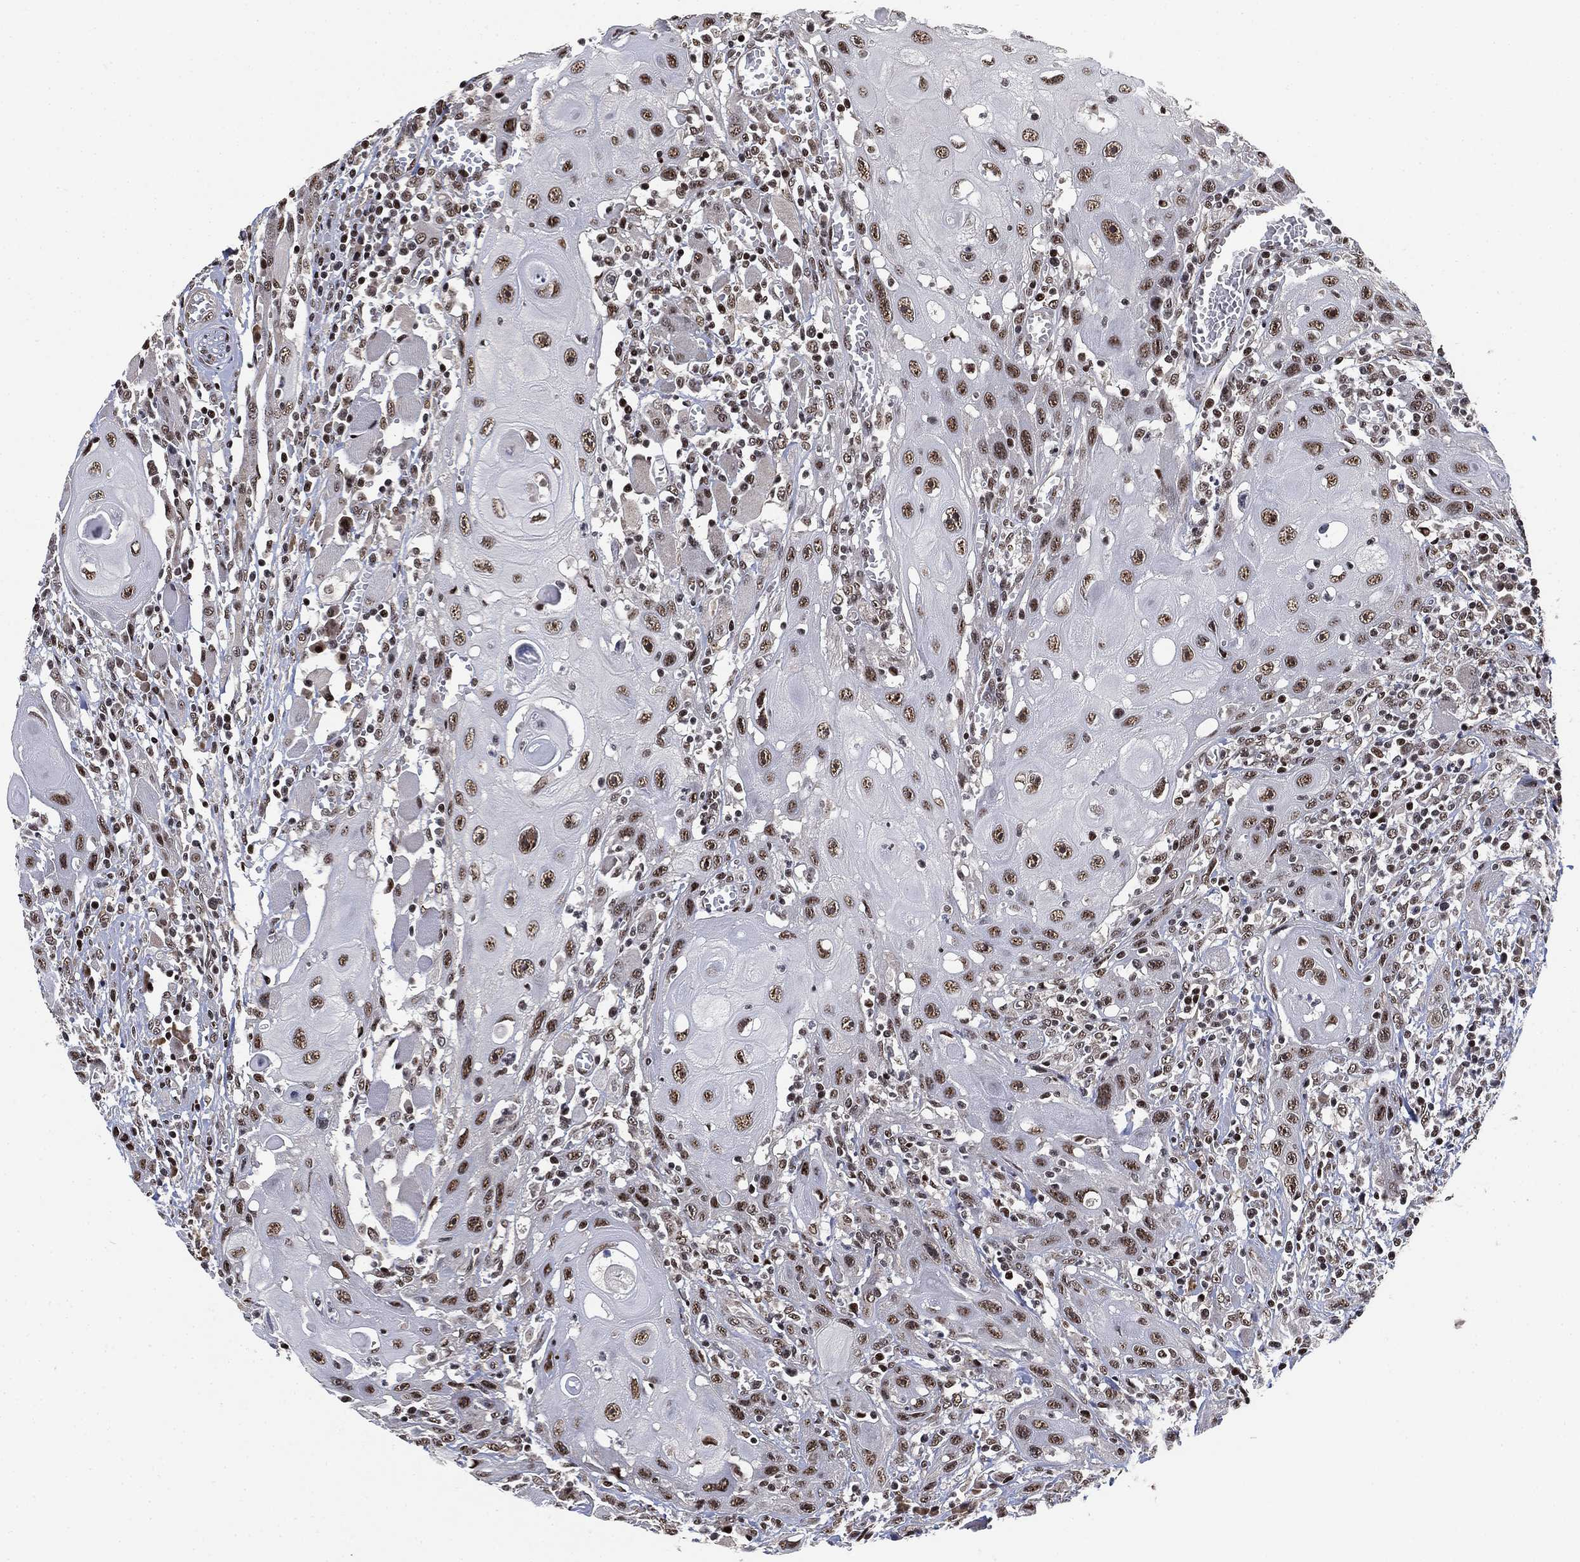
{"staining": {"intensity": "moderate", "quantity": "25%-75%", "location": "nuclear"}, "tissue": "head and neck cancer", "cell_type": "Tumor cells", "image_type": "cancer", "snomed": [{"axis": "morphology", "description": "Normal tissue, NOS"}, {"axis": "morphology", "description": "Squamous cell carcinoma, NOS"}, {"axis": "topography", "description": "Oral tissue"}, {"axis": "topography", "description": "Head-Neck"}], "caption": "A brown stain shows moderate nuclear expression of a protein in squamous cell carcinoma (head and neck) tumor cells. The protein is stained brown, and the nuclei are stained in blue (DAB IHC with brightfield microscopy, high magnification).", "gene": "ZSCAN30", "patient": {"sex": "male", "age": 71}}